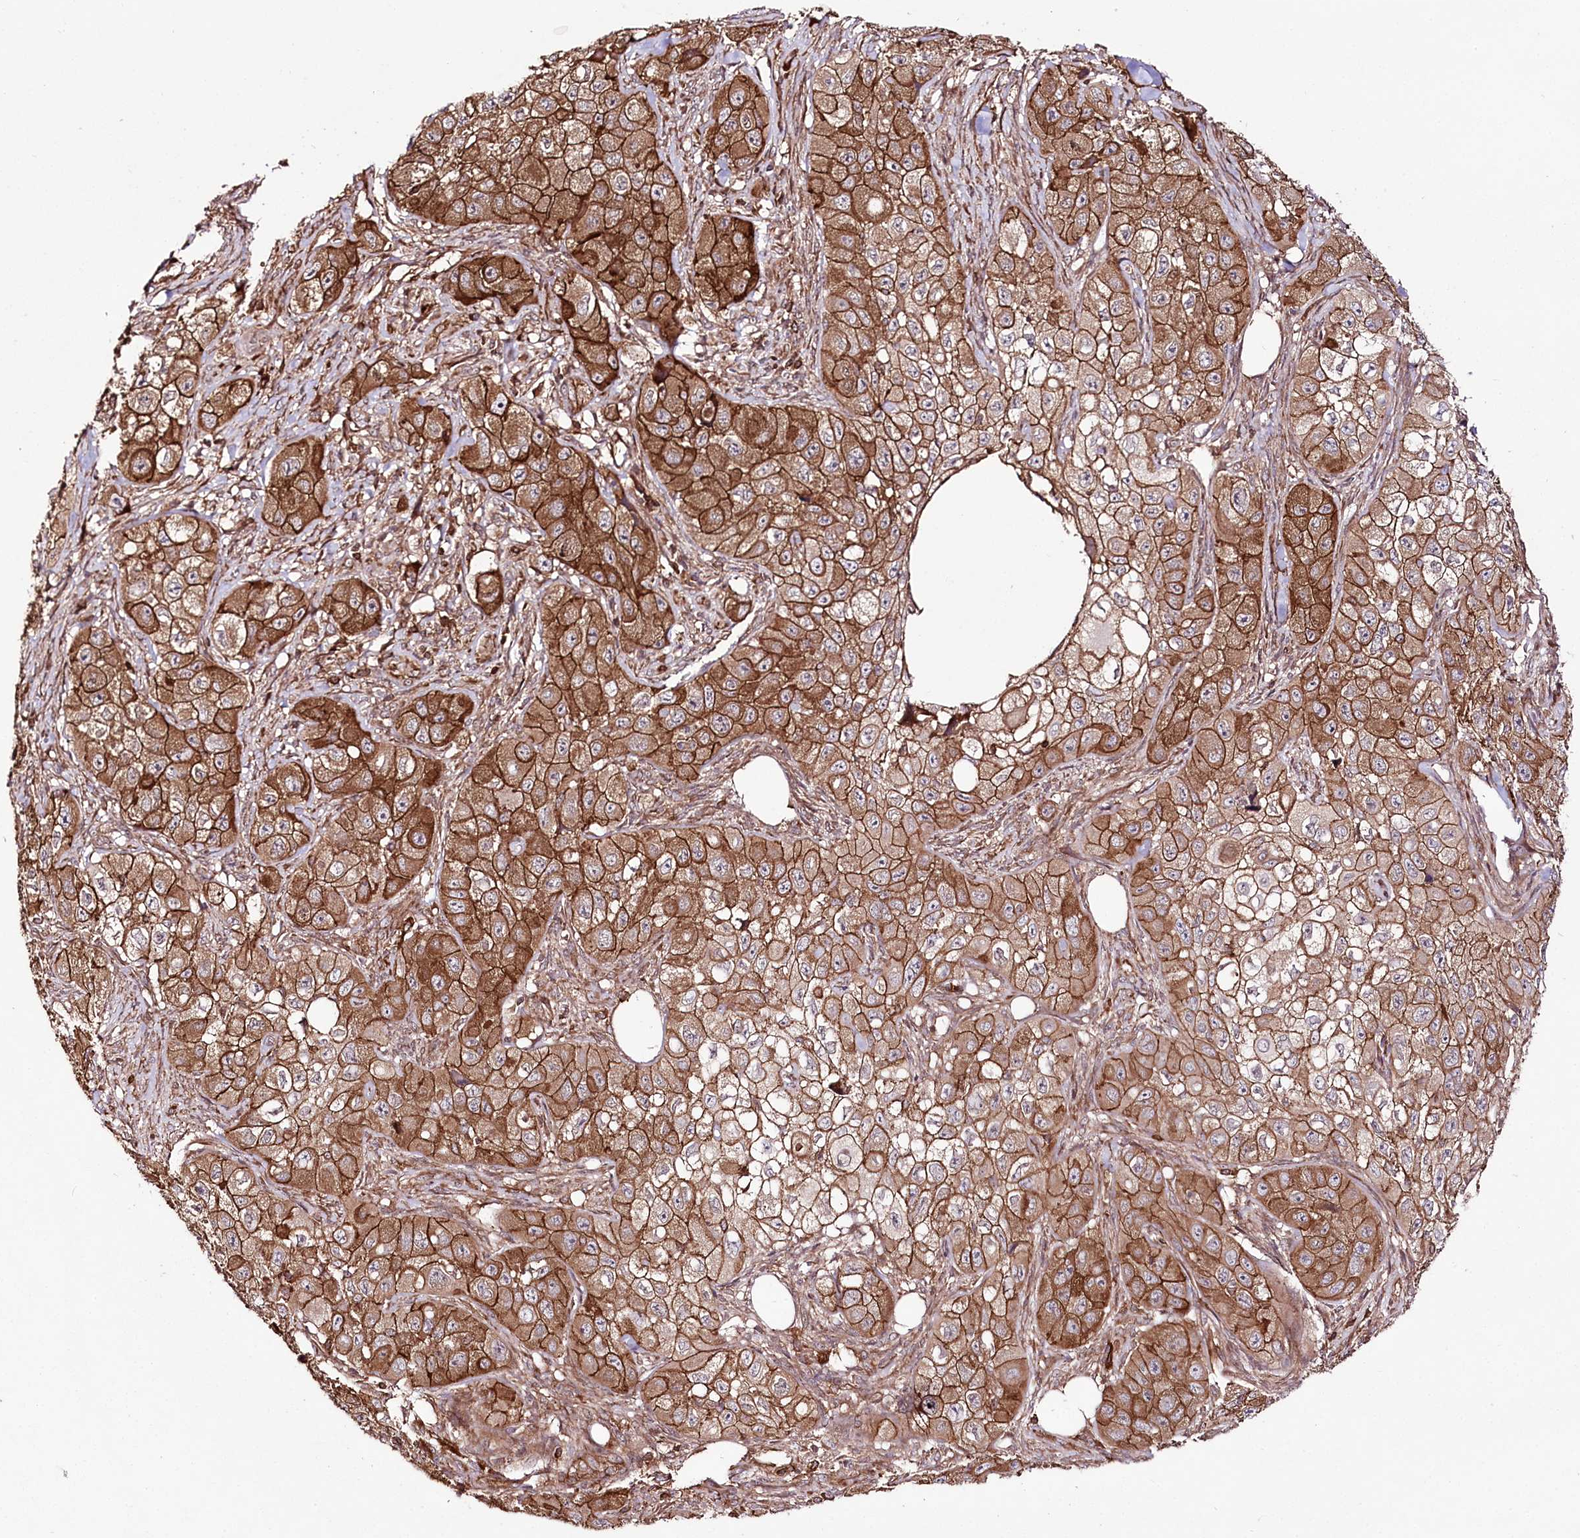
{"staining": {"intensity": "strong", "quantity": ">75%", "location": "cytoplasmic/membranous"}, "tissue": "skin cancer", "cell_type": "Tumor cells", "image_type": "cancer", "snomed": [{"axis": "morphology", "description": "Squamous cell carcinoma, NOS"}, {"axis": "topography", "description": "Skin"}, {"axis": "topography", "description": "Subcutis"}], "caption": "This is a photomicrograph of immunohistochemistry staining of skin squamous cell carcinoma, which shows strong positivity in the cytoplasmic/membranous of tumor cells.", "gene": "DHX29", "patient": {"sex": "male", "age": 73}}